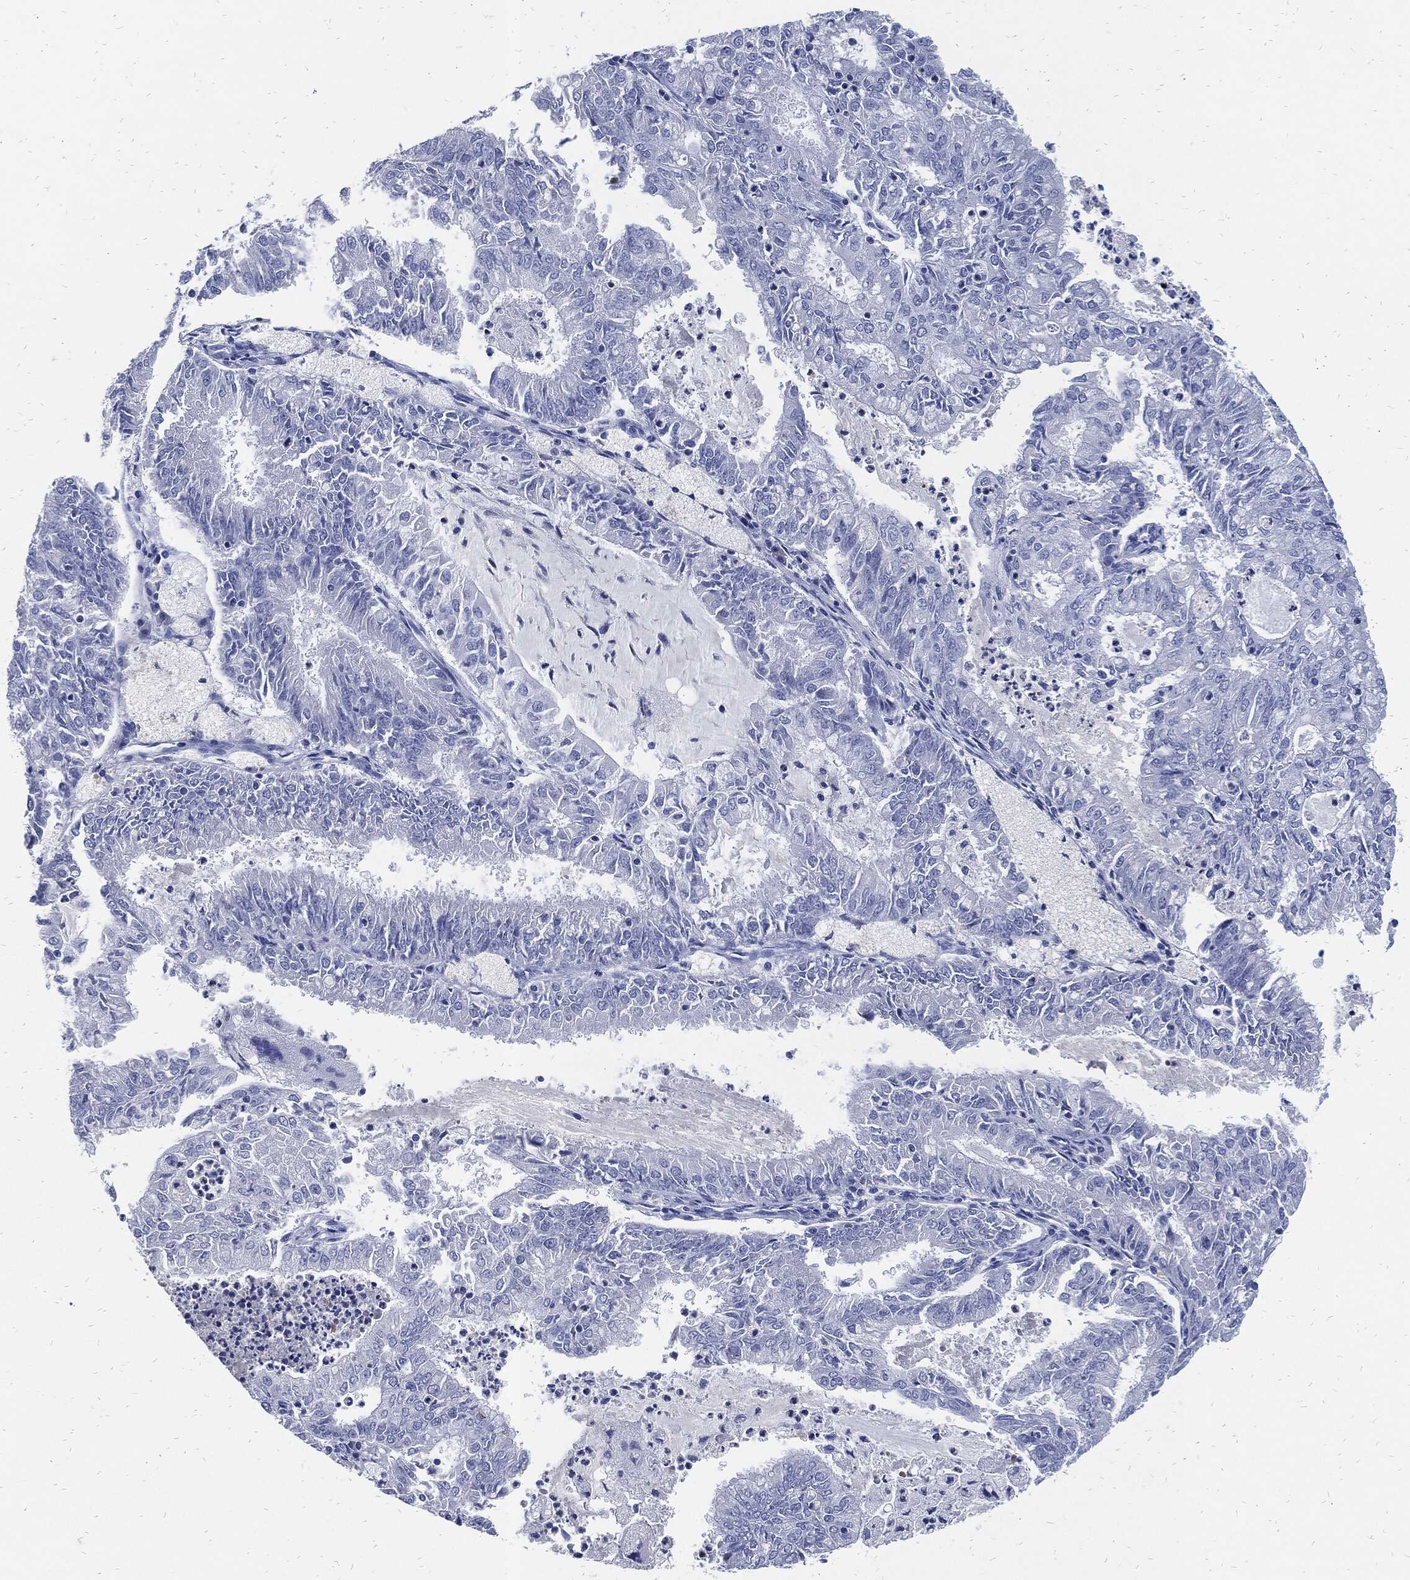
{"staining": {"intensity": "negative", "quantity": "none", "location": "none"}, "tissue": "endometrial cancer", "cell_type": "Tumor cells", "image_type": "cancer", "snomed": [{"axis": "morphology", "description": "Adenocarcinoma, NOS"}, {"axis": "topography", "description": "Endometrium"}], "caption": "IHC of human adenocarcinoma (endometrial) reveals no positivity in tumor cells.", "gene": "FABP4", "patient": {"sex": "female", "age": 57}}